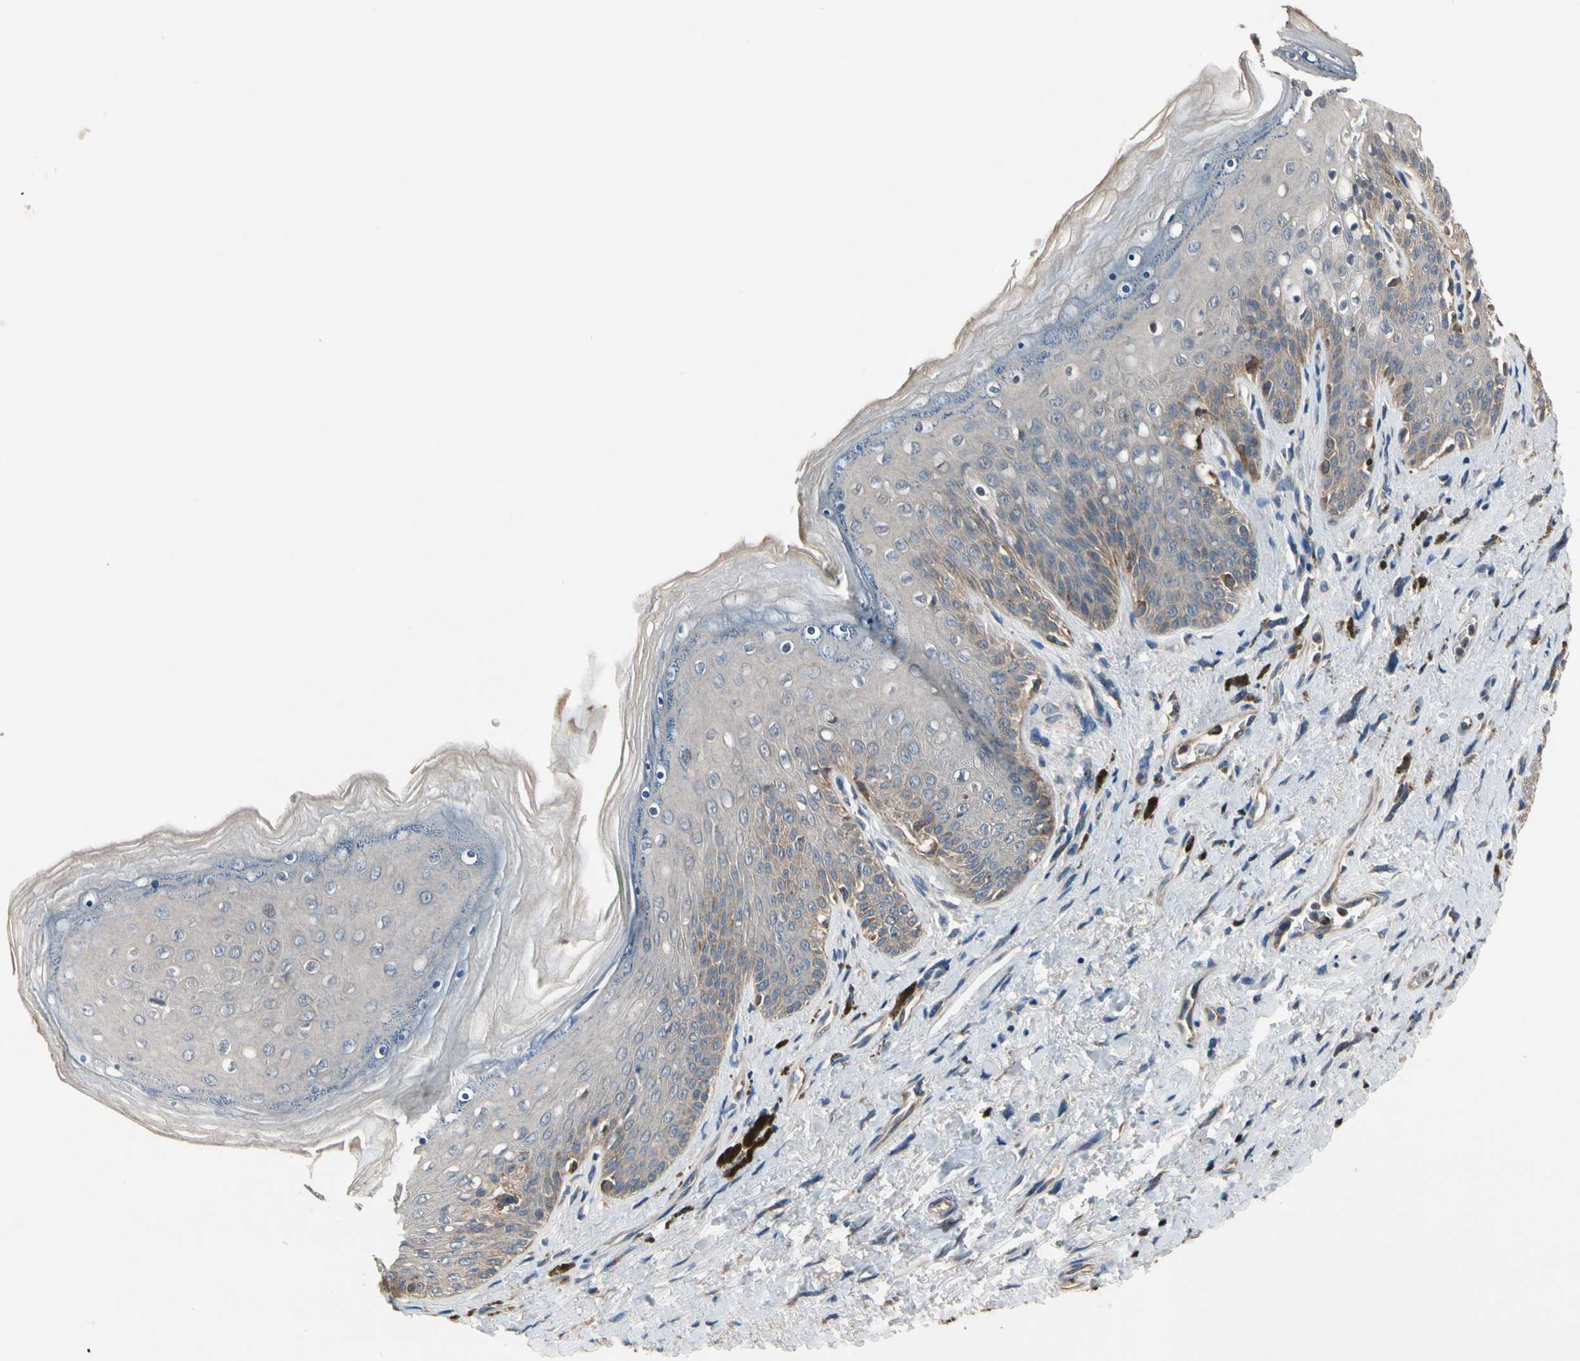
{"staining": {"intensity": "moderate", "quantity": "<25%", "location": "cytoplasmic/membranous"}, "tissue": "skin", "cell_type": "Epidermal cells", "image_type": "normal", "snomed": [{"axis": "morphology", "description": "Normal tissue, NOS"}, {"axis": "topography", "description": "Anal"}], "caption": "High-magnification brightfield microscopy of unremarkable skin stained with DAB (3,3'-diaminobenzidine) (brown) and counterstained with hematoxylin (blue). epidermal cells exhibit moderate cytoplasmic/membranous staining is appreciated in about<25% of cells. The staining is performed using DAB (3,3'-diaminobenzidine) brown chromogen to label protein expression. The nuclei are counter-stained blue using hematoxylin.", "gene": "TBX21", "patient": {"sex": "female", "age": 46}}